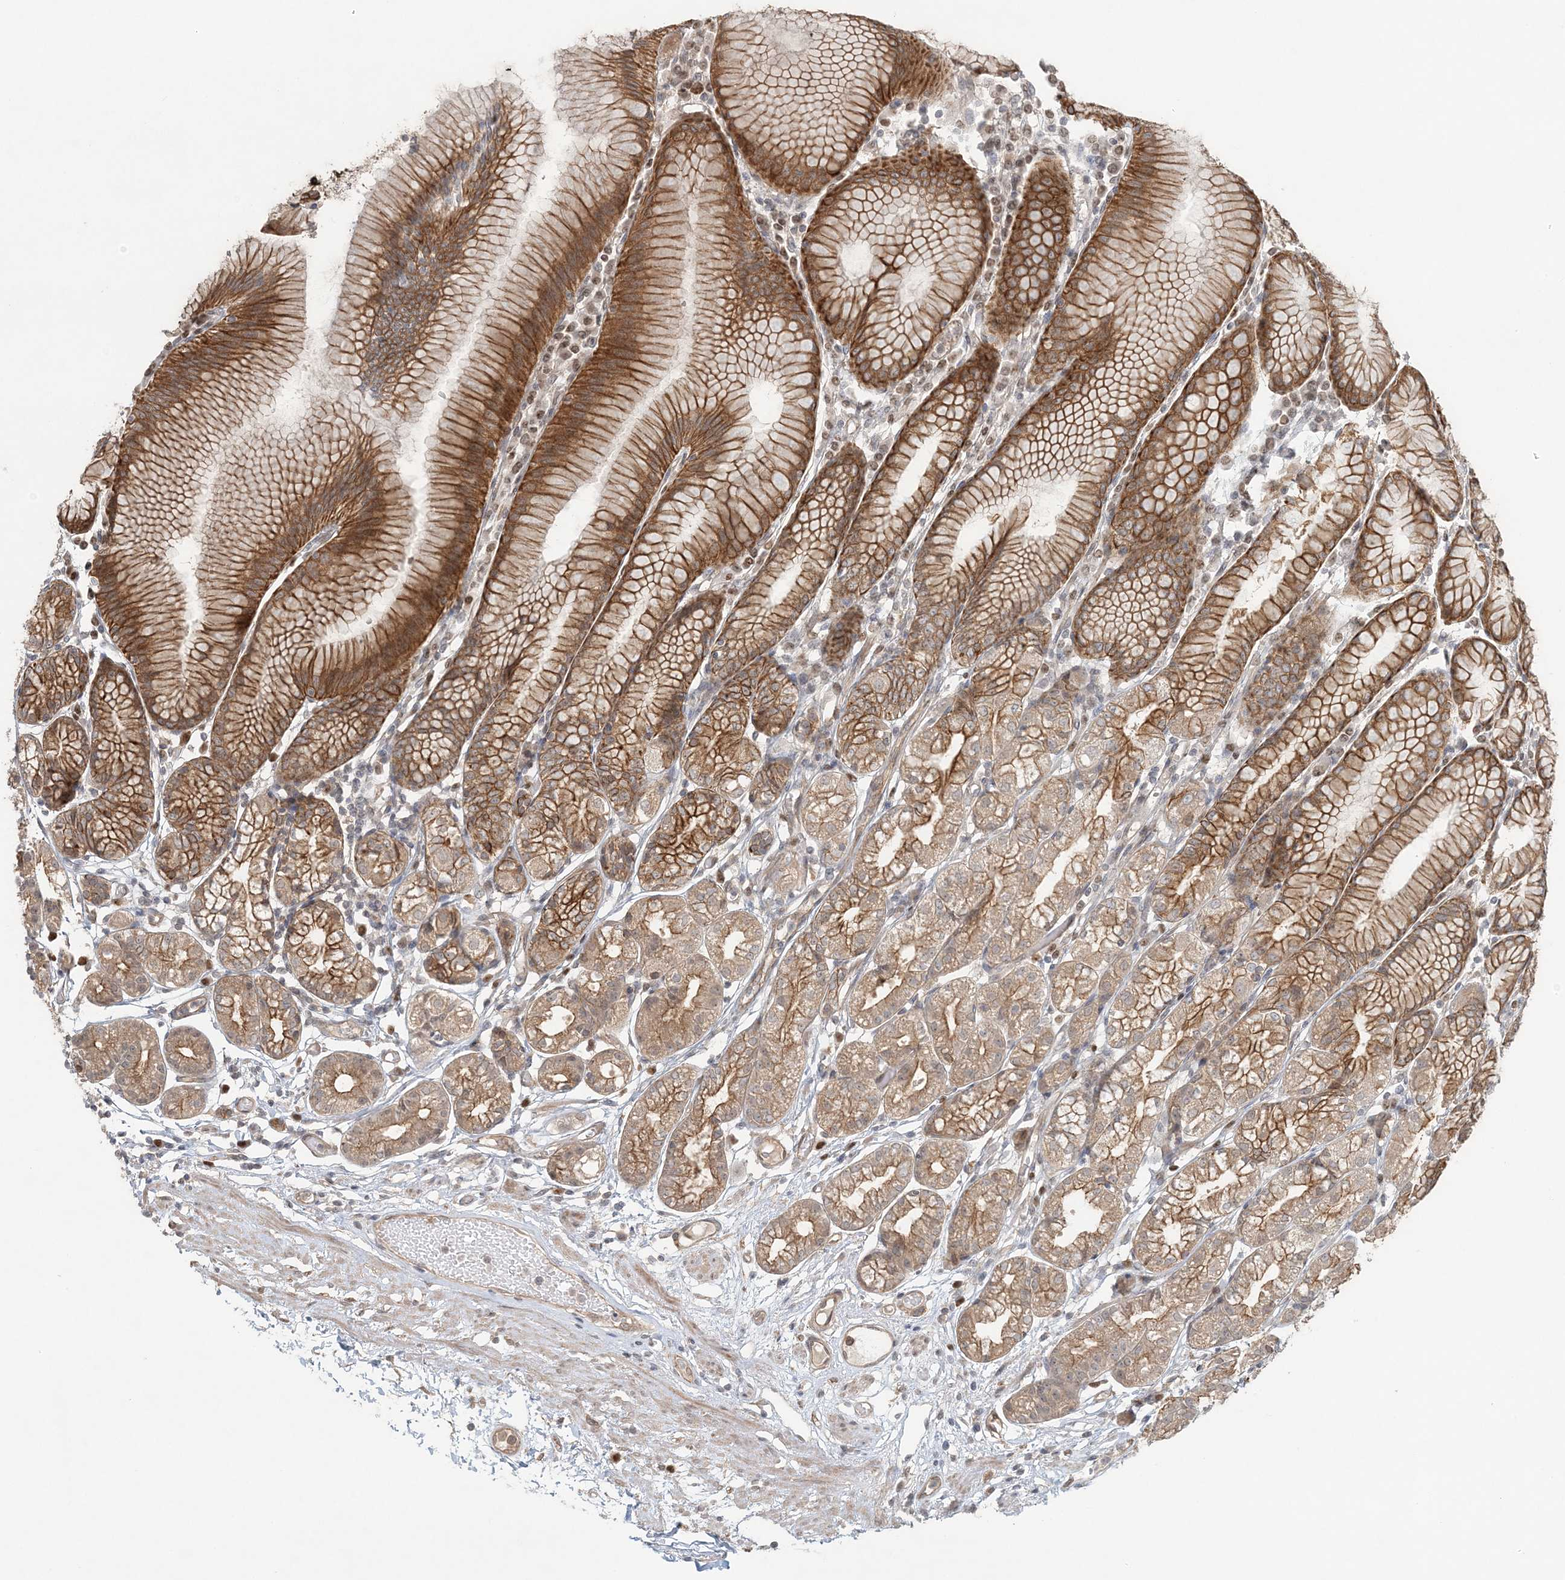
{"staining": {"intensity": "strong", "quantity": ">75%", "location": "cytoplasmic/membranous"}, "tissue": "stomach", "cell_type": "Glandular cells", "image_type": "normal", "snomed": [{"axis": "morphology", "description": "Normal tissue, NOS"}, {"axis": "topography", "description": "Stomach"}], "caption": "Immunohistochemistry (IHC) (DAB) staining of benign stomach reveals strong cytoplasmic/membranous protein staining in approximately >75% of glandular cells.", "gene": "KIAA0232", "patient": {"sex": "female", "age": 57}}